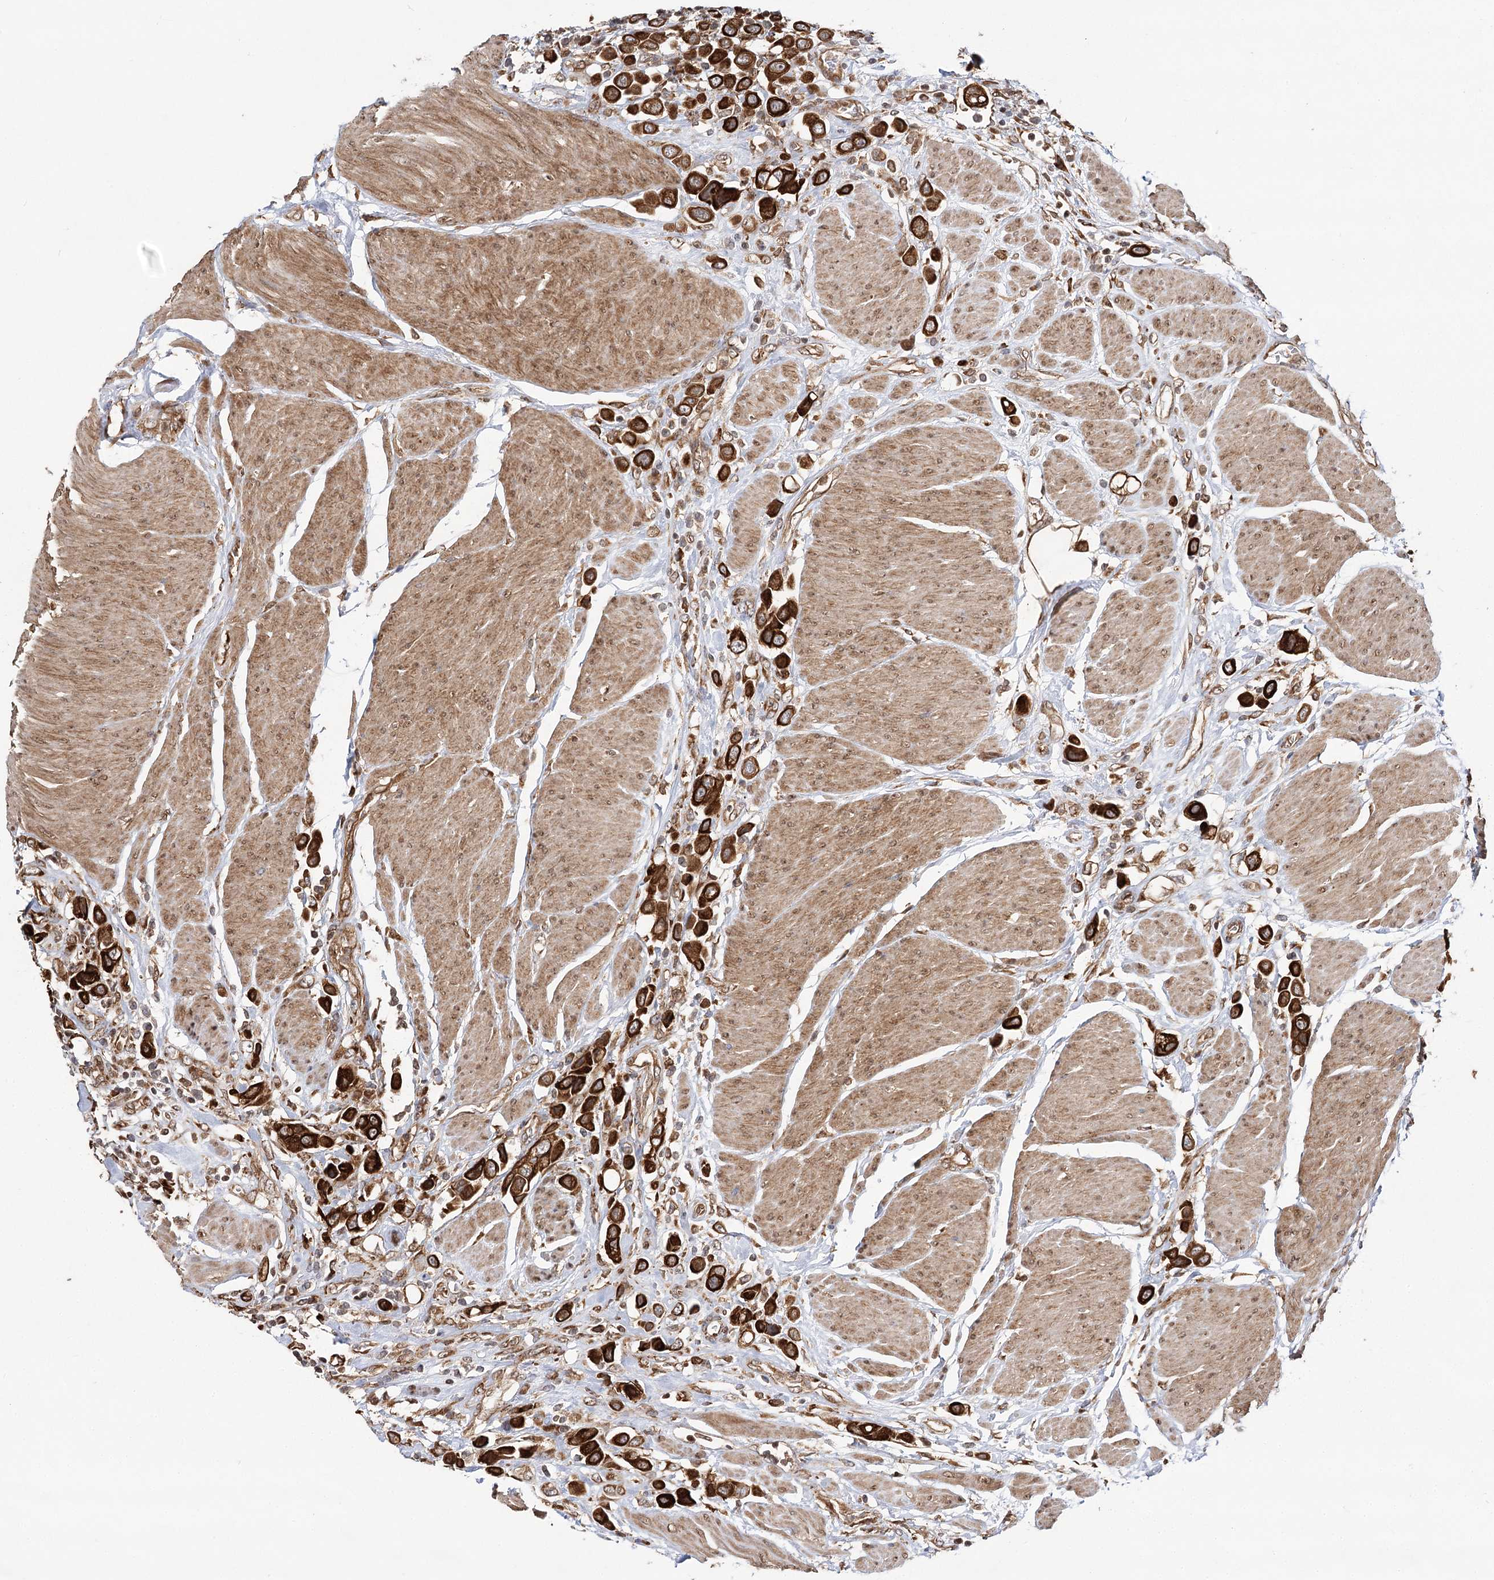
{"staining": {"intensity": "strong", "quantity": ">75%", "location": "cytoplasmic/membranous"}, "tissue": "urothelial cancer", "cell_type": "Tumor cells", "image_type": "cancer", "snomed": [{"axis": "morphology", "description": "Urothelial carcinoma, High grade"}, {"axis": "topography", "description": "Urinary bladder"}], "caption": "Immunohistochemical staining of high-grade urothelial carcinoma exhibits high levels of strong cytoplasmic/membranous expression in approximately >75% of tumor cells.", "gene": "DNAJB14", "patient": {"sex": "male", "age": 50}}